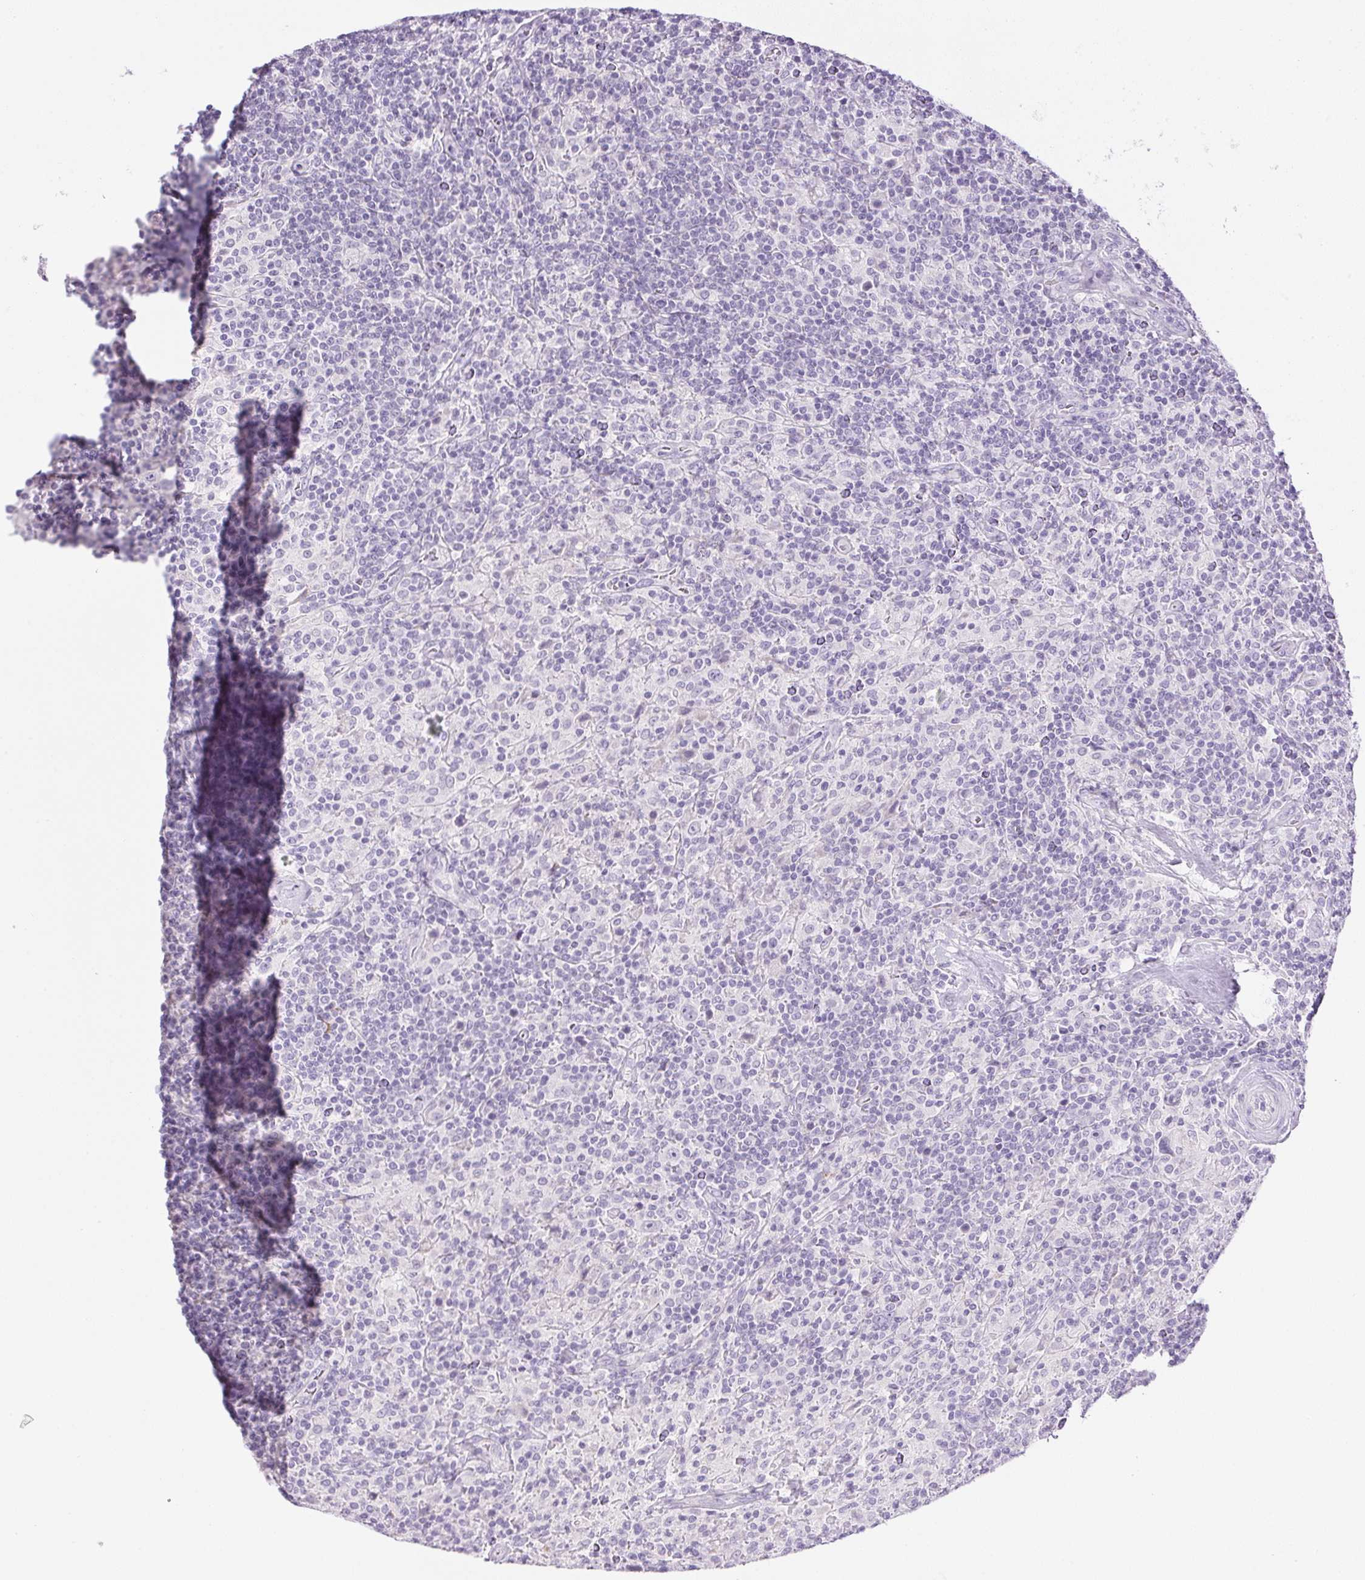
{"staining": {"intensity": "negative", "quantity": "none", "location": "none"}, "tissue": "lymphoma", "cell_type": "Tumor cells", "image_type": "cancer", "snomed": [{"axis": "morphology", "description": "Hodgkin's disease, NOS"}, {"axis": "topography", "description": "Lymph node"}], "caption": "The photomicrograph shows no staining of tumor cells in Hodgkin's disease. (Stains: DAB (3,3'-diaminobenzidine) immunohistochemistry with hematoxylin counter stain, Microscopy: brightfield microscopy at high magnification).", "gene": "CTRL", "patient": {"sex": "male", "age": 70}}